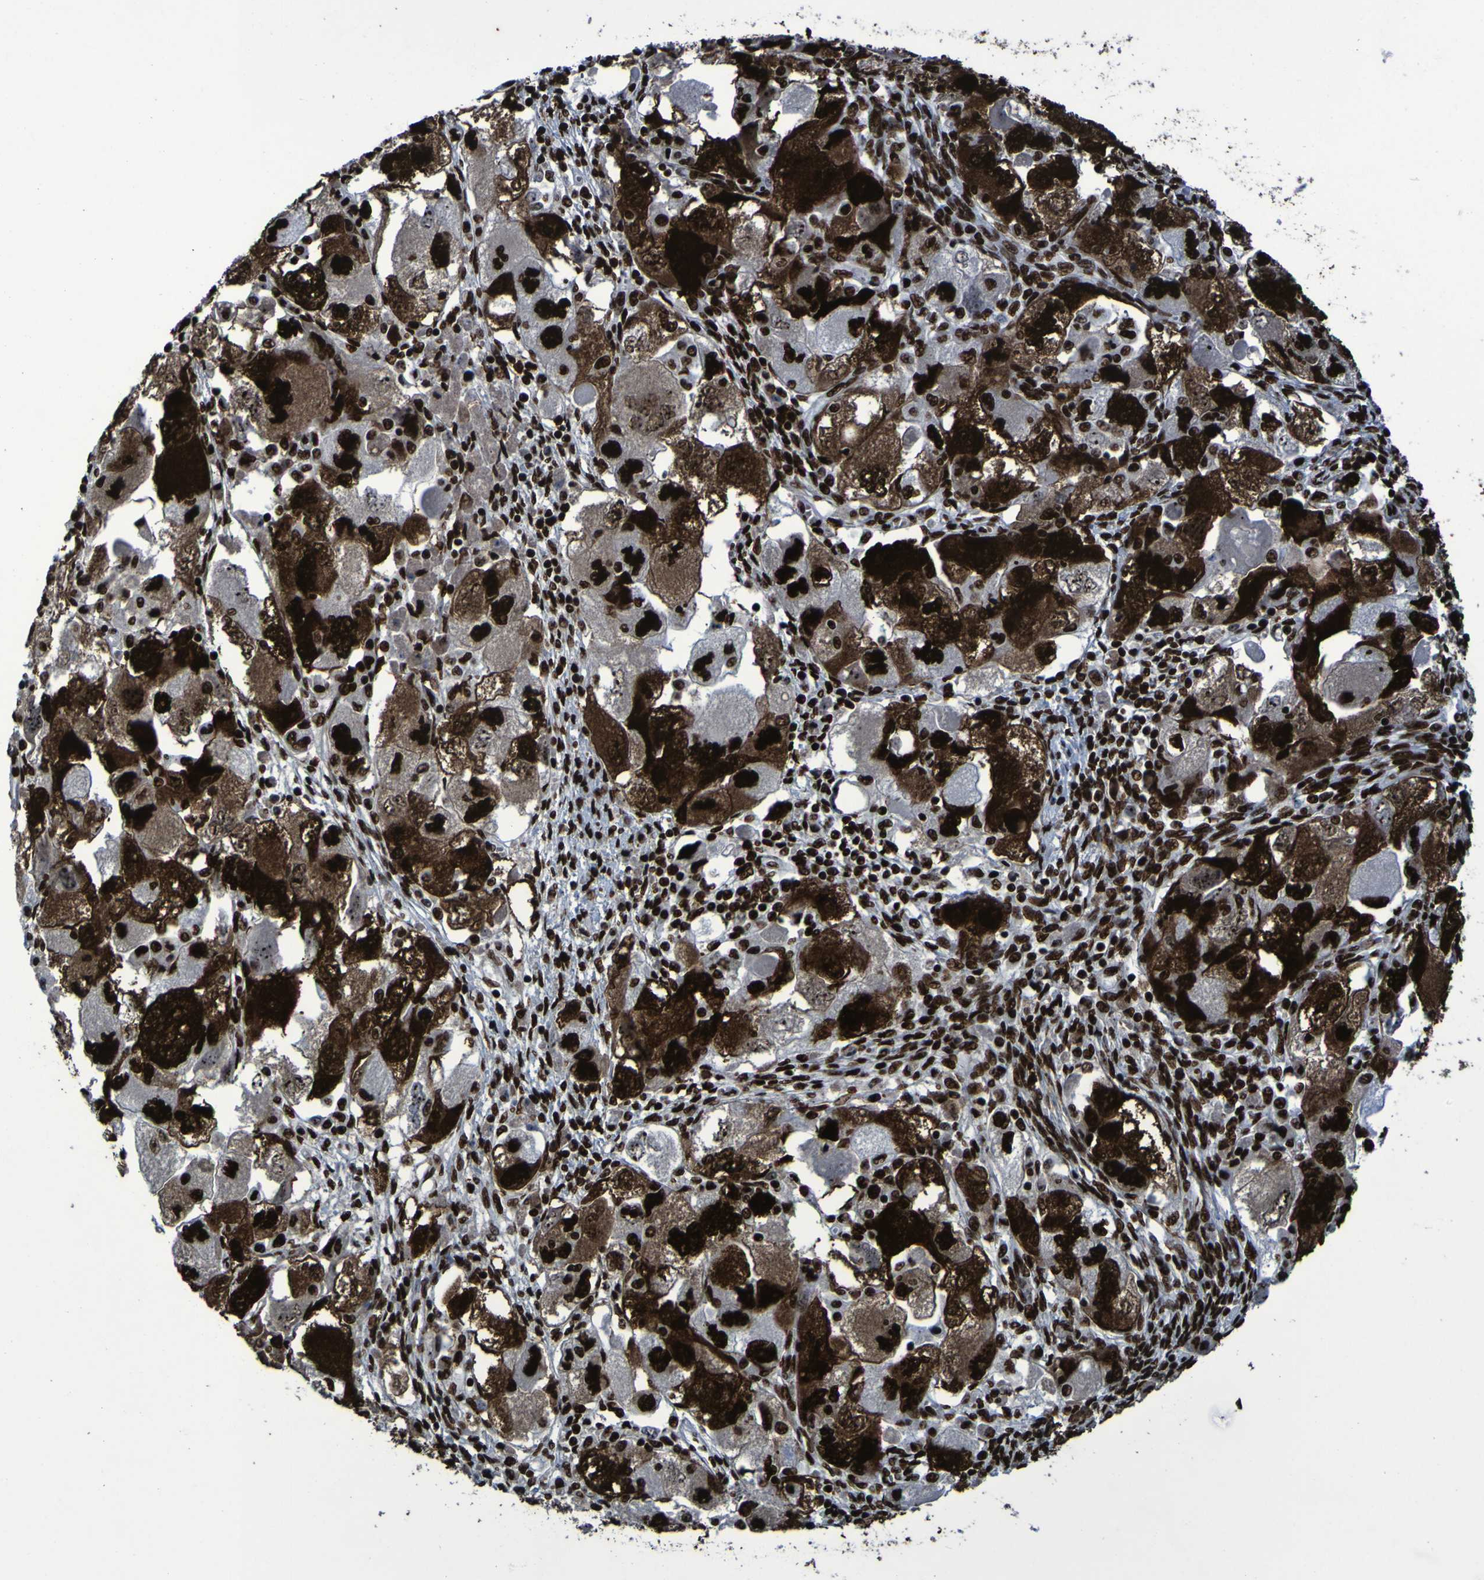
{"staining": {"intensity": "strong", "quantity": ">75%", "location": "cytoplasmic/membranous,nuclear"}, "tissue": "ovarian cancer", "cell_type": "Tumor cells", "image_type": "cancer", "snomed": [{"axis": "morphology", "description": "Carcinoma, NOS"}, {"axis": "morphology", "description": "Cystadenocarcinoma, serous, NOS"}, {"axis": "topography", "description": "Ovary"}], "caption": "IHC histopathology image of ovarian carcinoma stained for a protein (brown), which reveals high levels of strong cytoplasmic/membranous and nuclear positivity in approximately >75% of tumor cells.", "gene": "NPM1", "patient": {"sex": "female", "age": 69}}